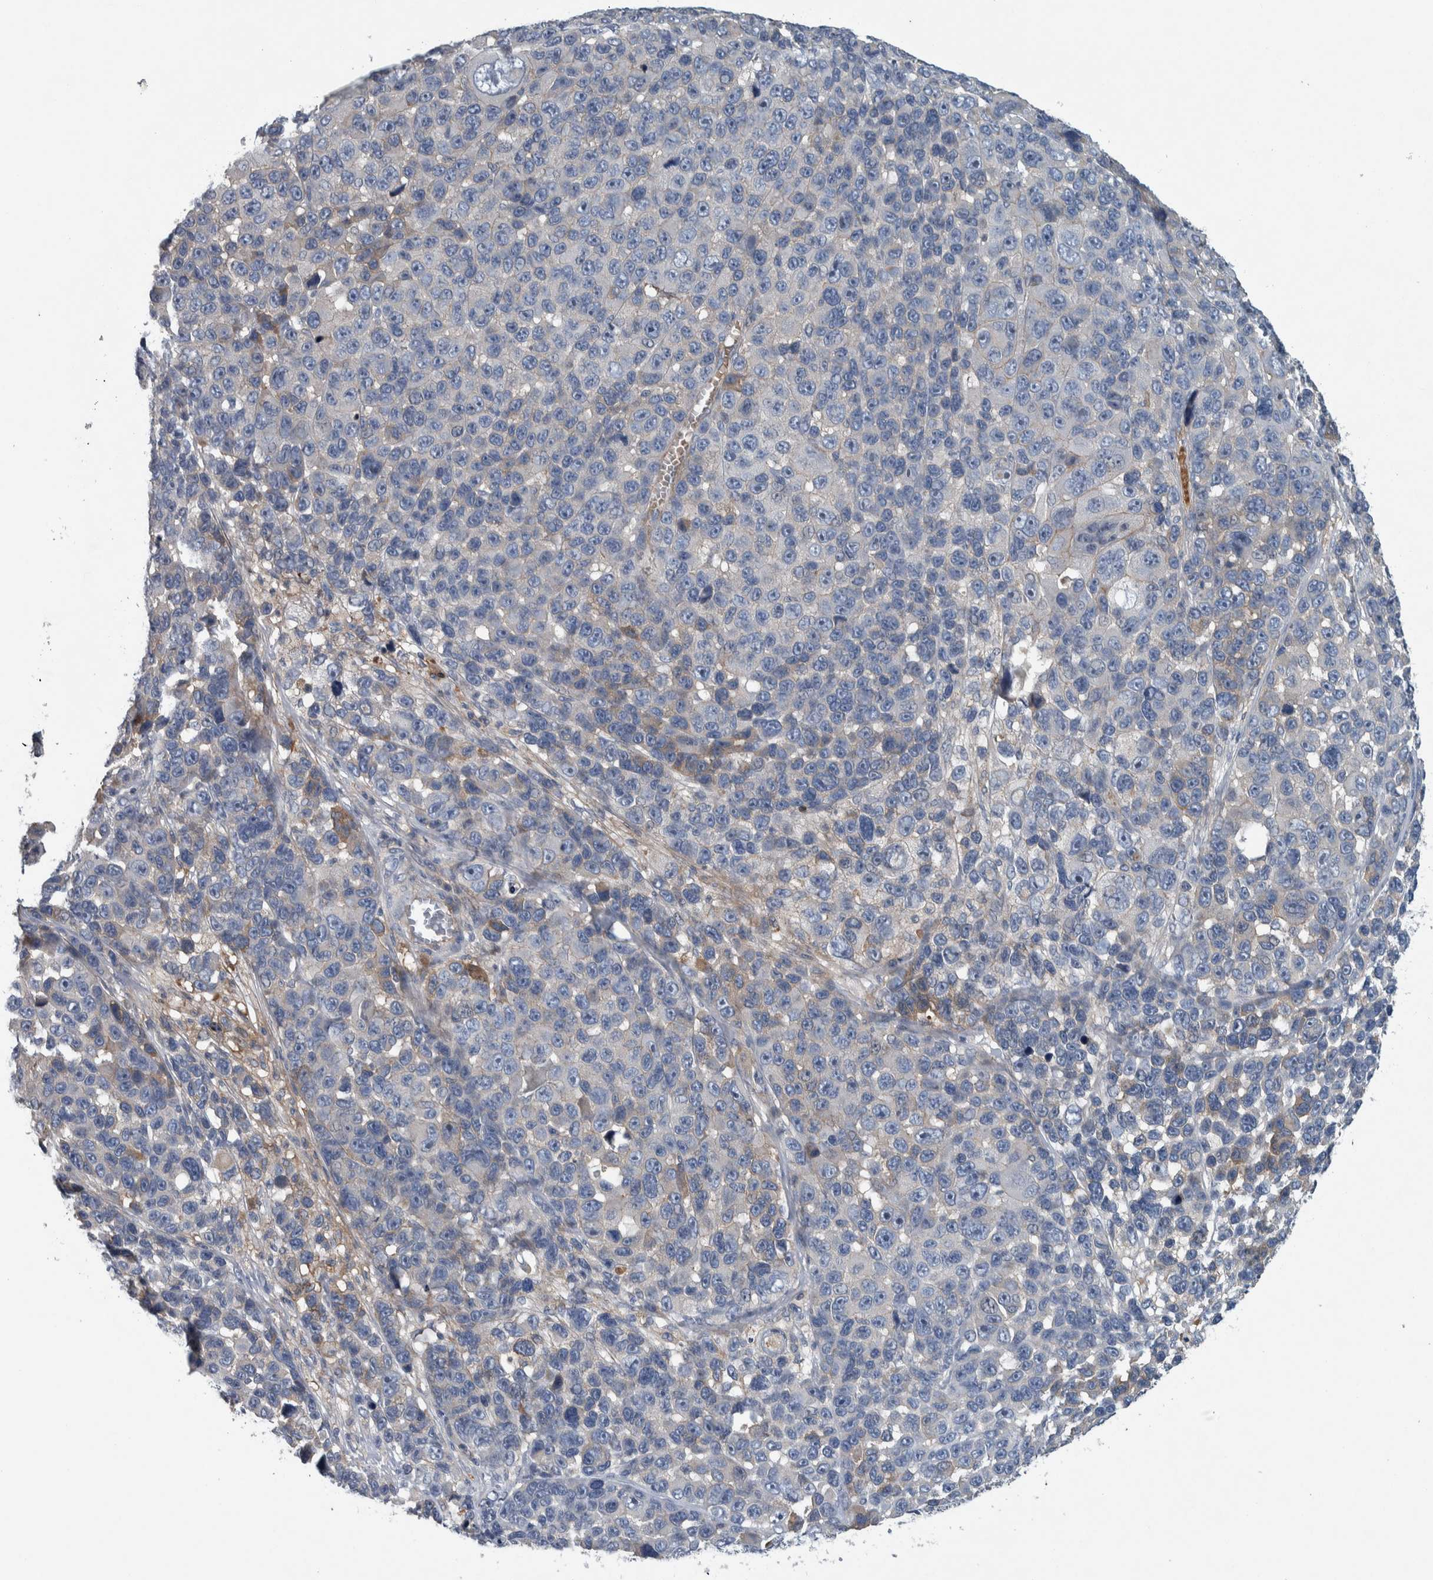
{"staining": {"intensity": "weak", "quantity": "<25%", "location": "cytoplasmic/membranous"}, "tissue": "melanoma", "cell_type": "Tumor cells", "image_type": "cancer", "snomed": [{"axis": "morphology", "description": "Malignant melanoma, NOS"}, {"axis": "topography", "description": "Skin"}], "caption": "Melanoma was stained to show a protein in brown. There is no significant expression in tumor cells.", "gene": "SERPINC1", "patient": {"sex": "male", "age": 53}}